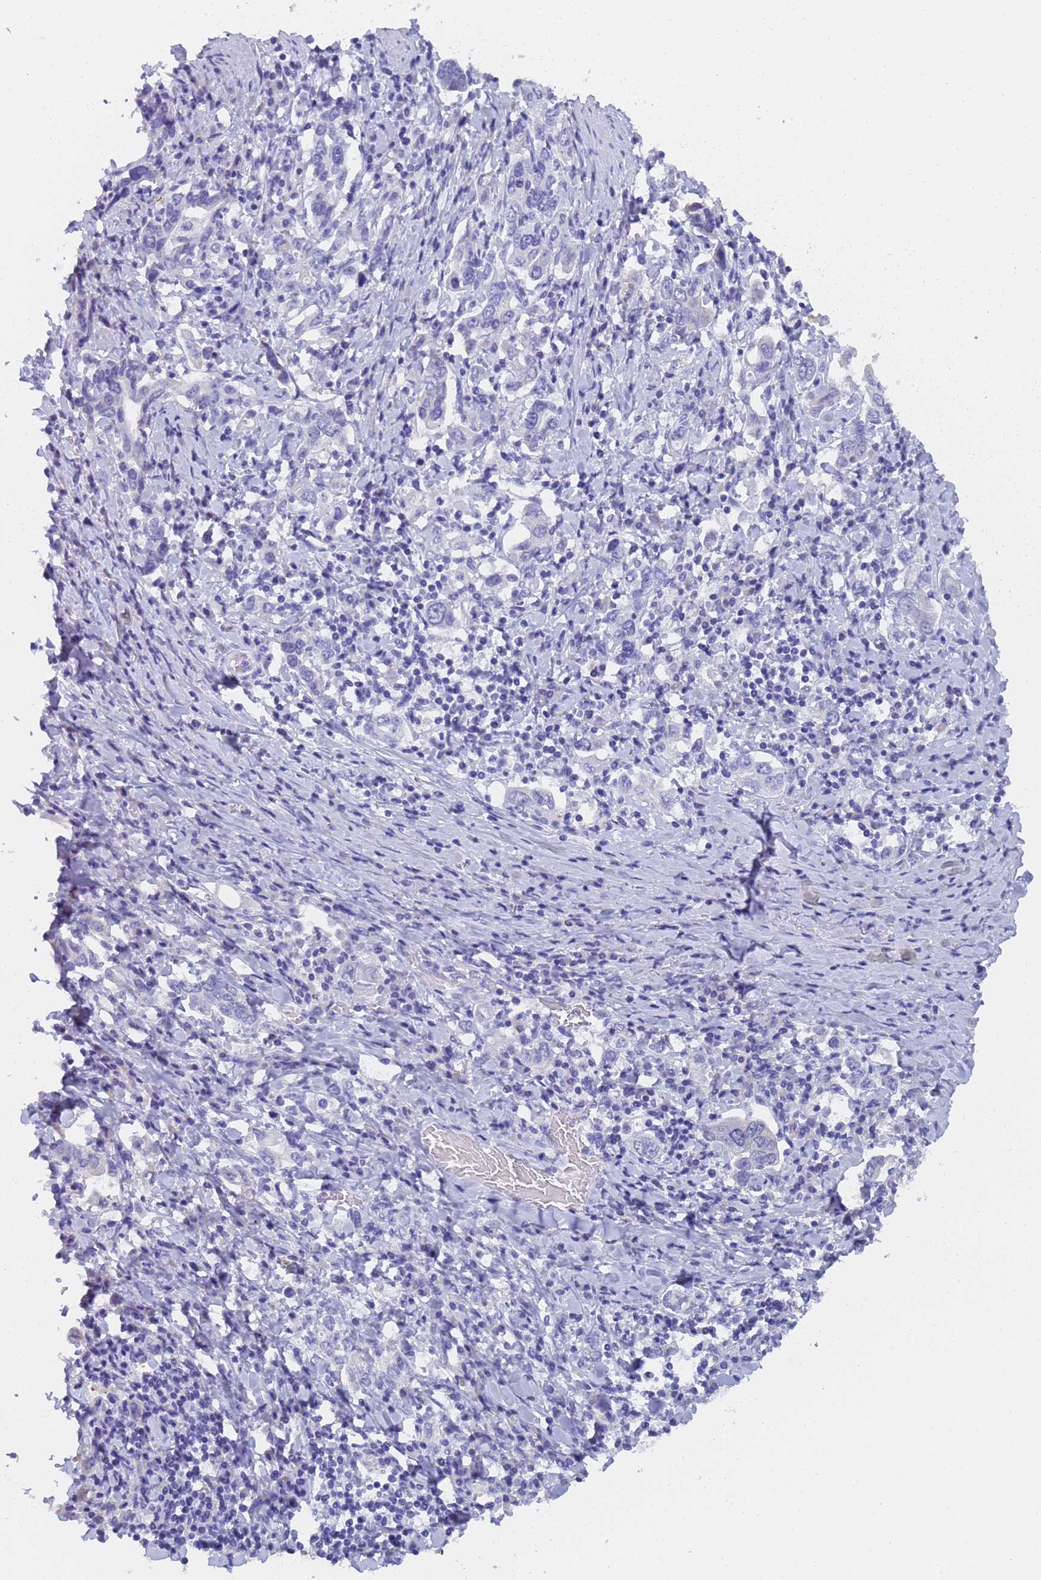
{"staining": {"intensity": "negative", "quantity": "none", "location": "none"}, "tissue": "stomach cancer", "cell_type": "Tumor cells", "image_type": "cancer", "snomed": [{"axis": "morphology", "description": "Adenocarcinoma, NOS"}, {"axis": "topography", "description": "Stomach, upper"}, {"axis": "topography", "description": "Stomach"}], "caption": "IHC photomicrograph of neoplastic tissue: stomach cancer (adenocarcinoma) stained with DAB (3,3'-diaminobenzidine) displays no significant protein positivity in tumor cells.", "gene": "STATH", "patient": {"sex": "male", "age": 62}}